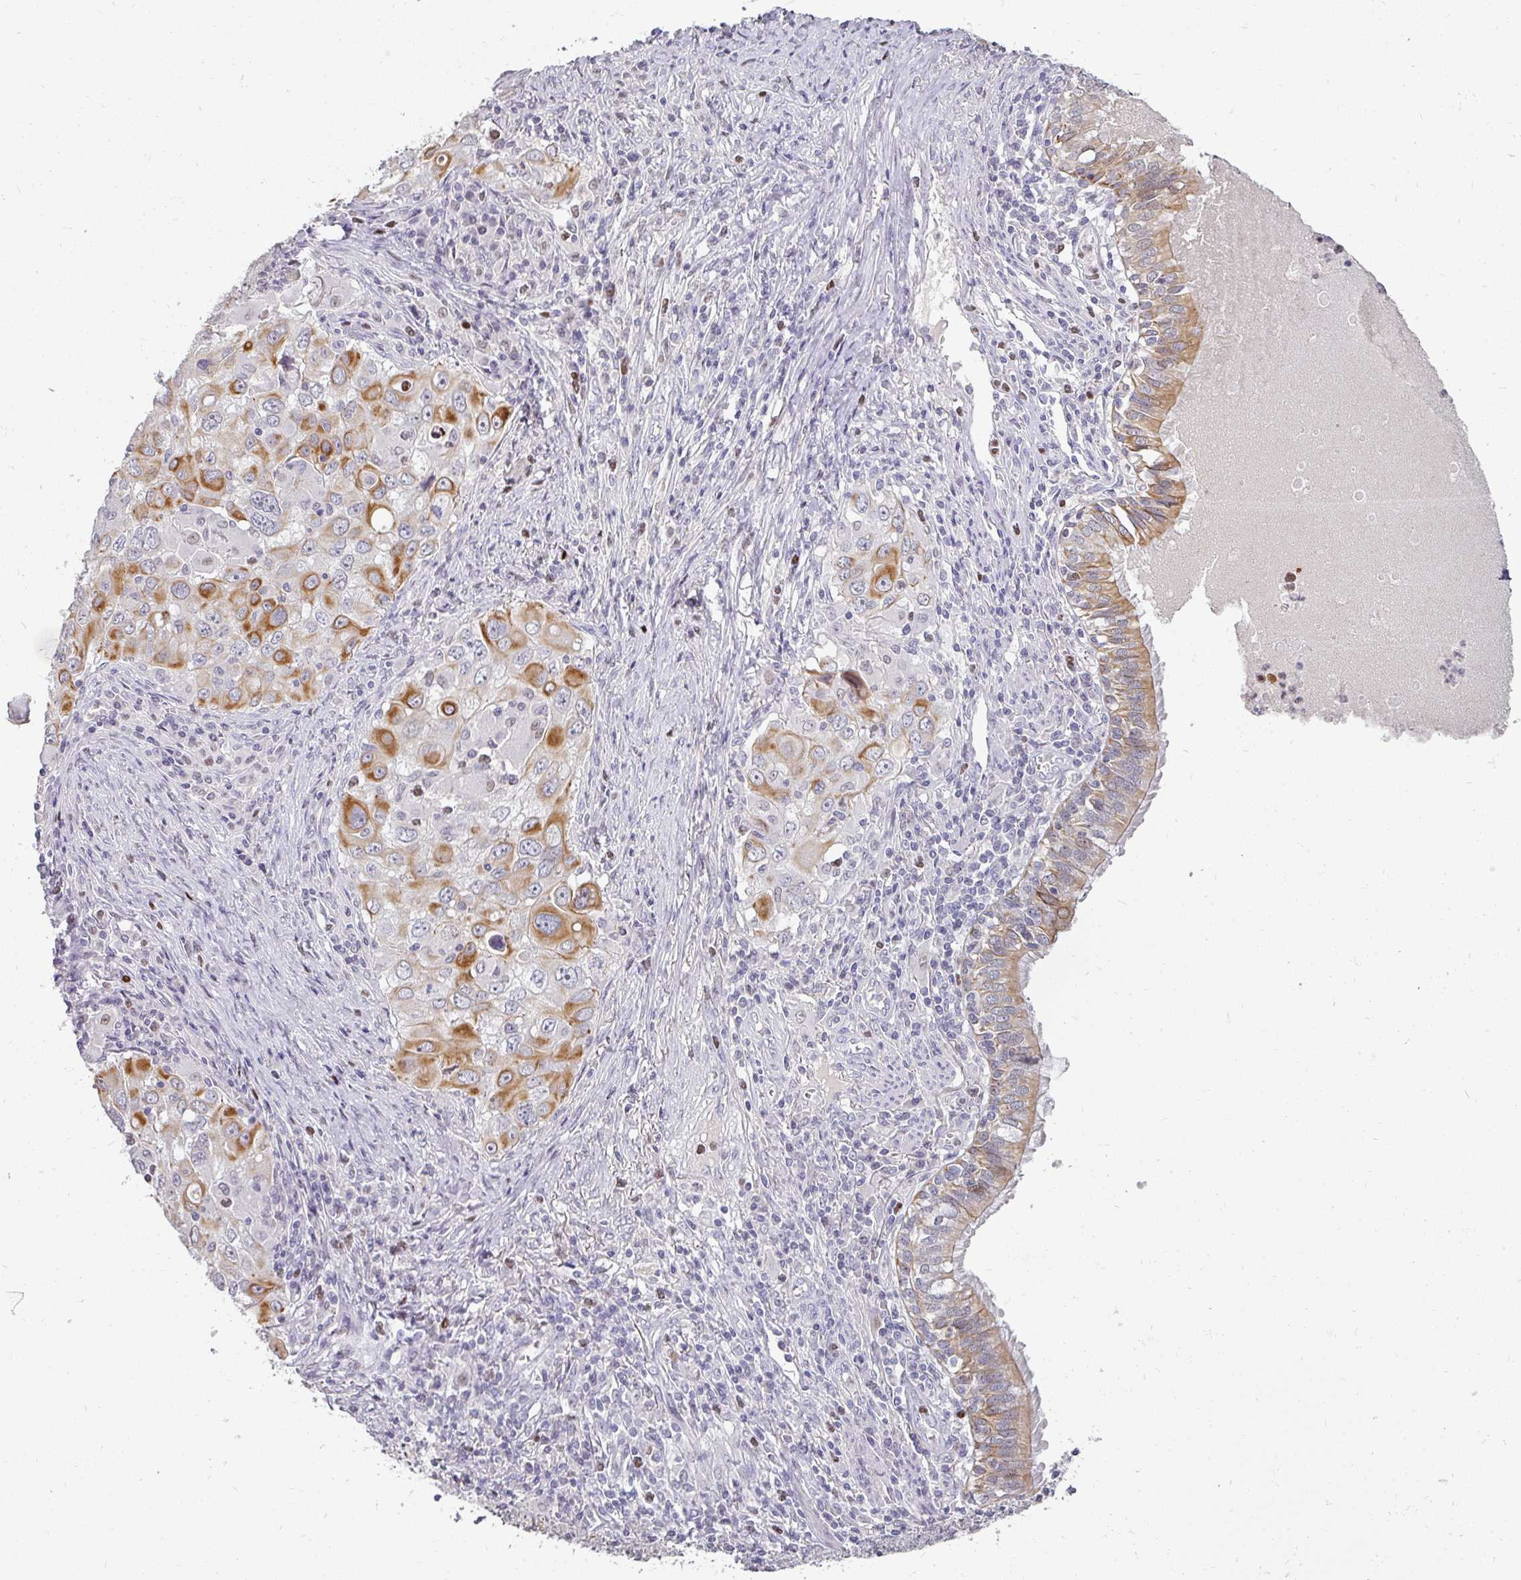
{"staining": {"intensity": "moderate", "quantity": "<25%", "location": "cytoplasmic/membranous"}, "tissue": "lung cancer", "cell_type": "Tumor cells", "image_type": "cancer", "snomed": [{"axis": "morphology", "description": "Adenocarcinoma, NOS"}, {"axis": "morphology", "description": "Adenocarcinoma, metastatic, NOS"}, {"axis": "topography", "description": "Lymph node"}, {"axis": "topography", "description": "Lung"}], "caption": "A photomicrograph of human lung metastatic adenocarcinoma stained for a protein shows moderate cytoplasmic/membranous brown staining in tumor cells.", "gene": "GTF2H3", "patient": {"sex": "female", "age": 42}}